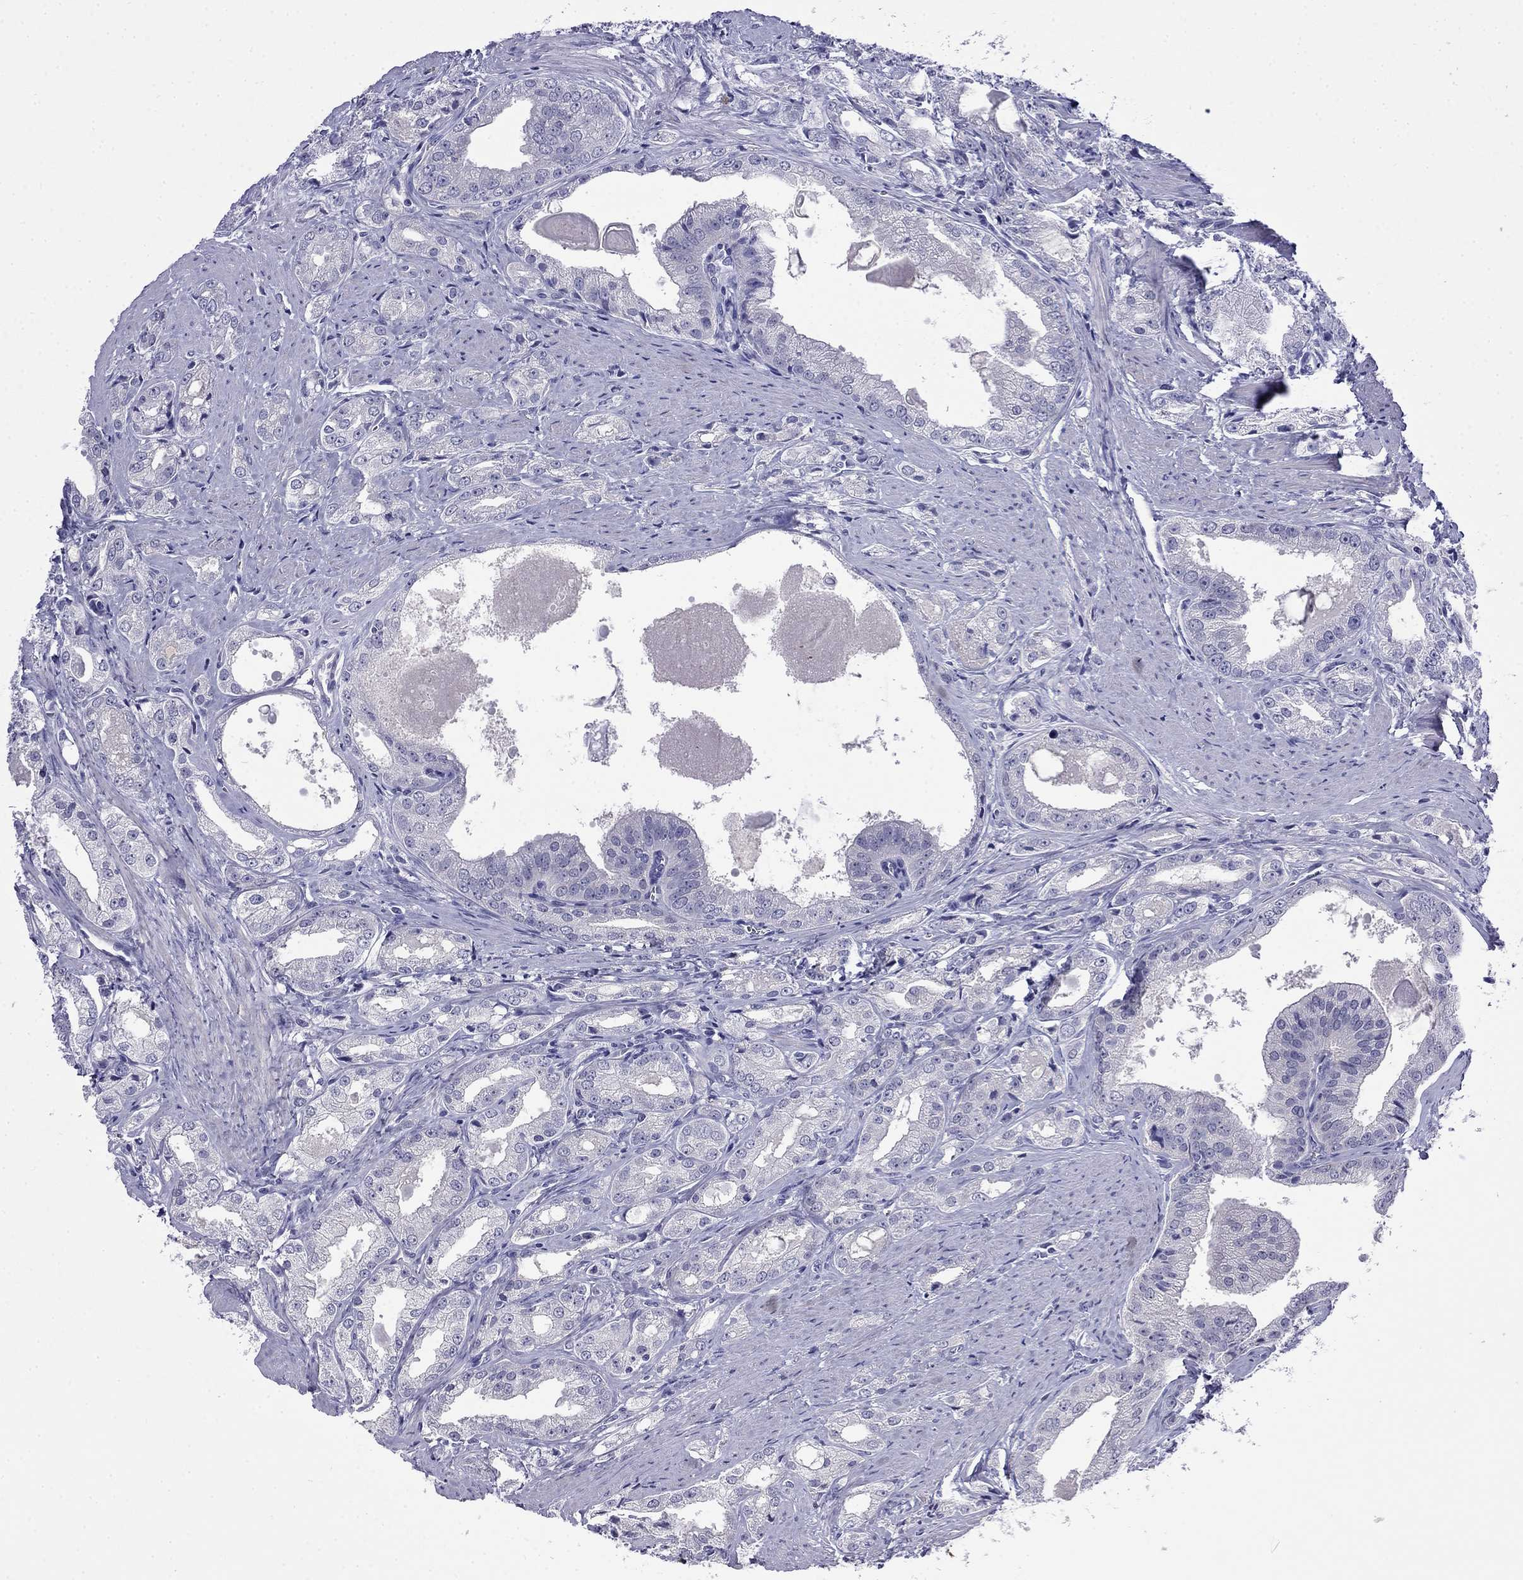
{"staining": {"intensity": "negative", "quantity": "none", "location": "none"}, "tissue": "prostate cancer", "cell_type": "Tumor cells", "image_type": "cancer", "snomed": [{"axis": "morphology", "description": "Adenocarcinoma, NOS"}, {"axis": "morphology", "description": "Adenocarcinoma, High grade"}, {"axis": "topography", "description": "Prostate"}], "caption": "Tumor cells show no significant staining in prostate cancer (adenocarcinoma (high-grade)). Nuclei are stained in blue.", "gene": "MYO15A", "patient": {"sex": "male", "age": 70}}